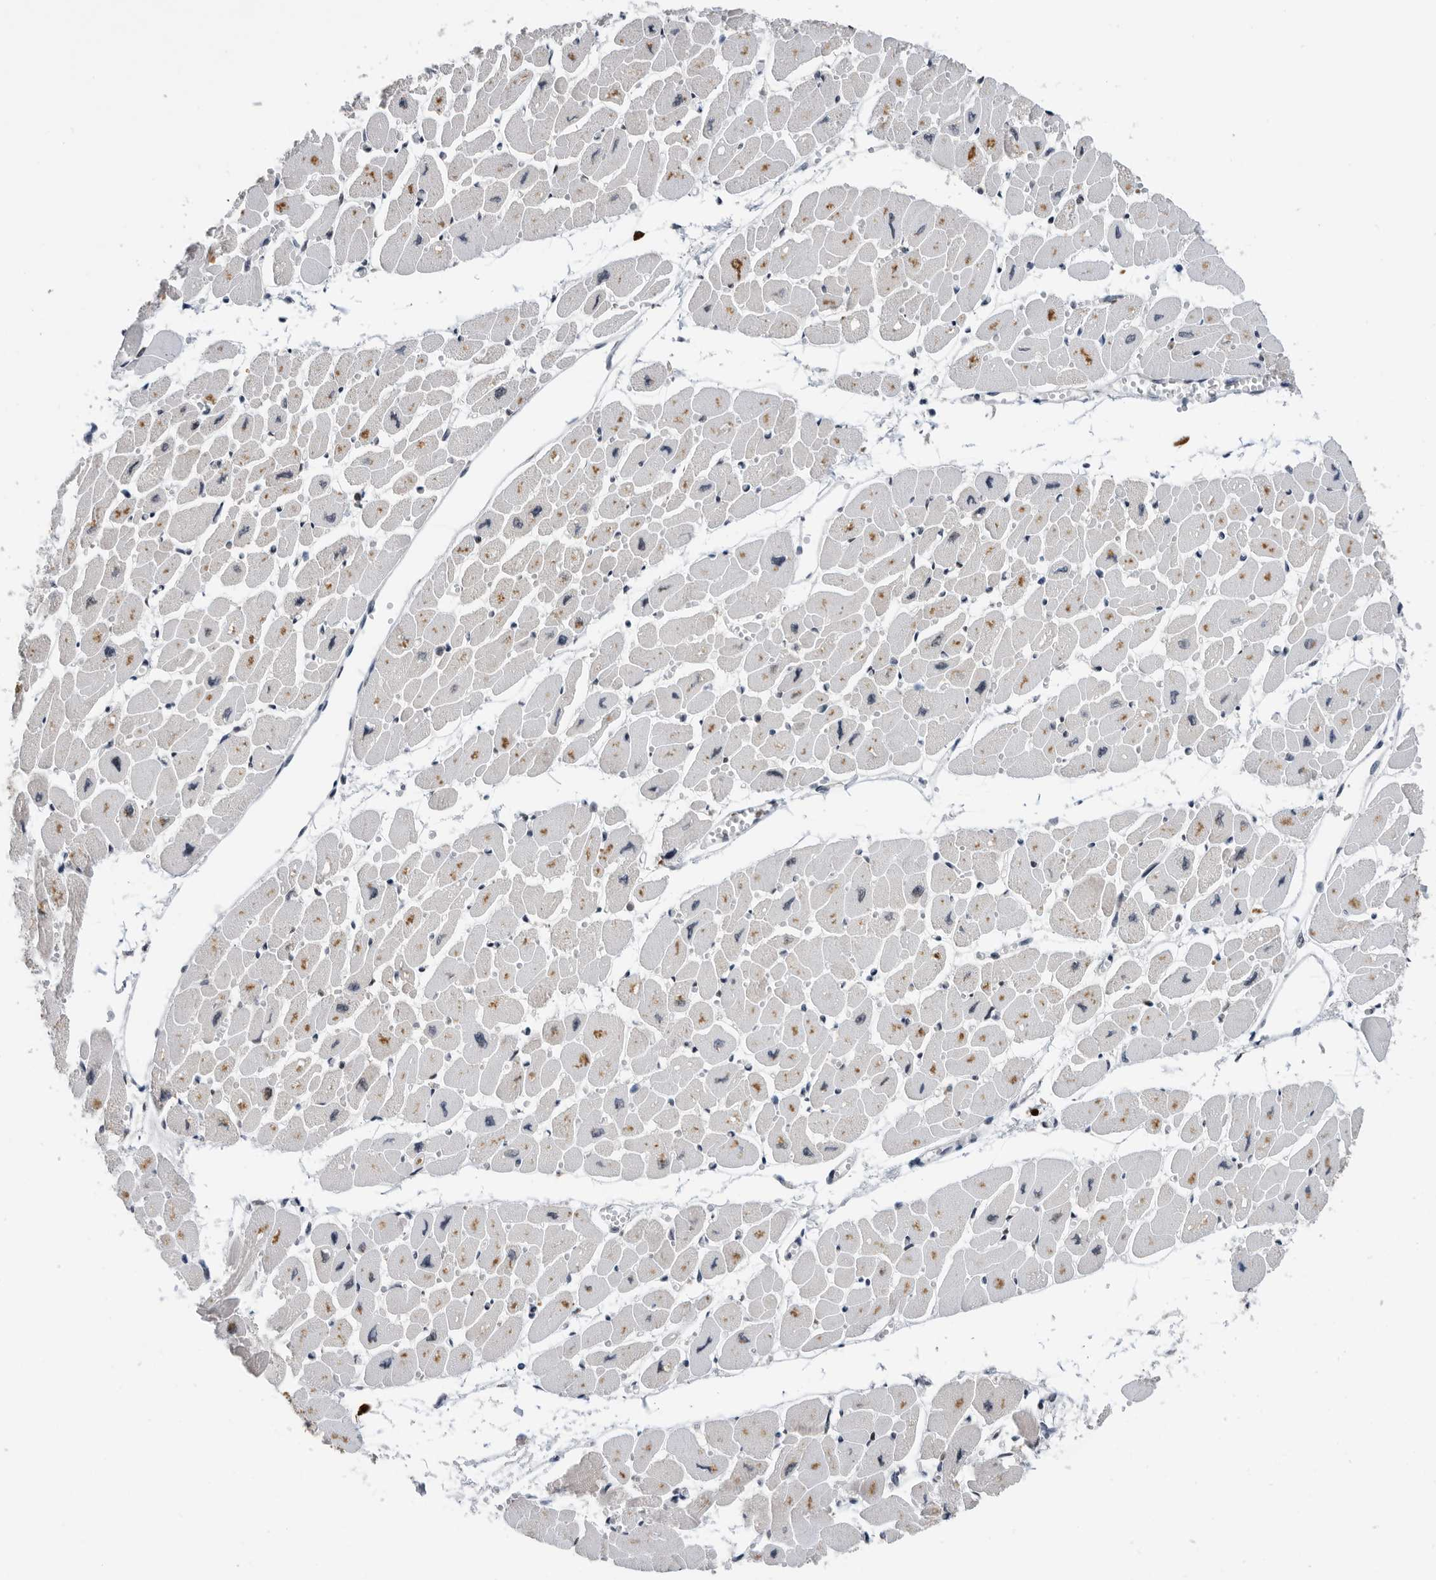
{"staining": {"intensity": "moderate", "quantity": "25%-75%", "location": "cytoplasmic/membranous,nuclear"}, "tissue": "heart muscle", "cell_type": "Cardiomyocytes", "image_type": "normal", "snomed": [{"axis": "morphology", "description": "Normal tissue, NOS"}, {"axis": "topography", "description": "Heart"}], "caption": "Benign heart muscle shows moderate cytoplasmic/membranous,nuclear staining in approximately 25%-75% of cardiomyocytes.", "gene": "ZNF260", "patient": {"sex": "female", "age": 54}}